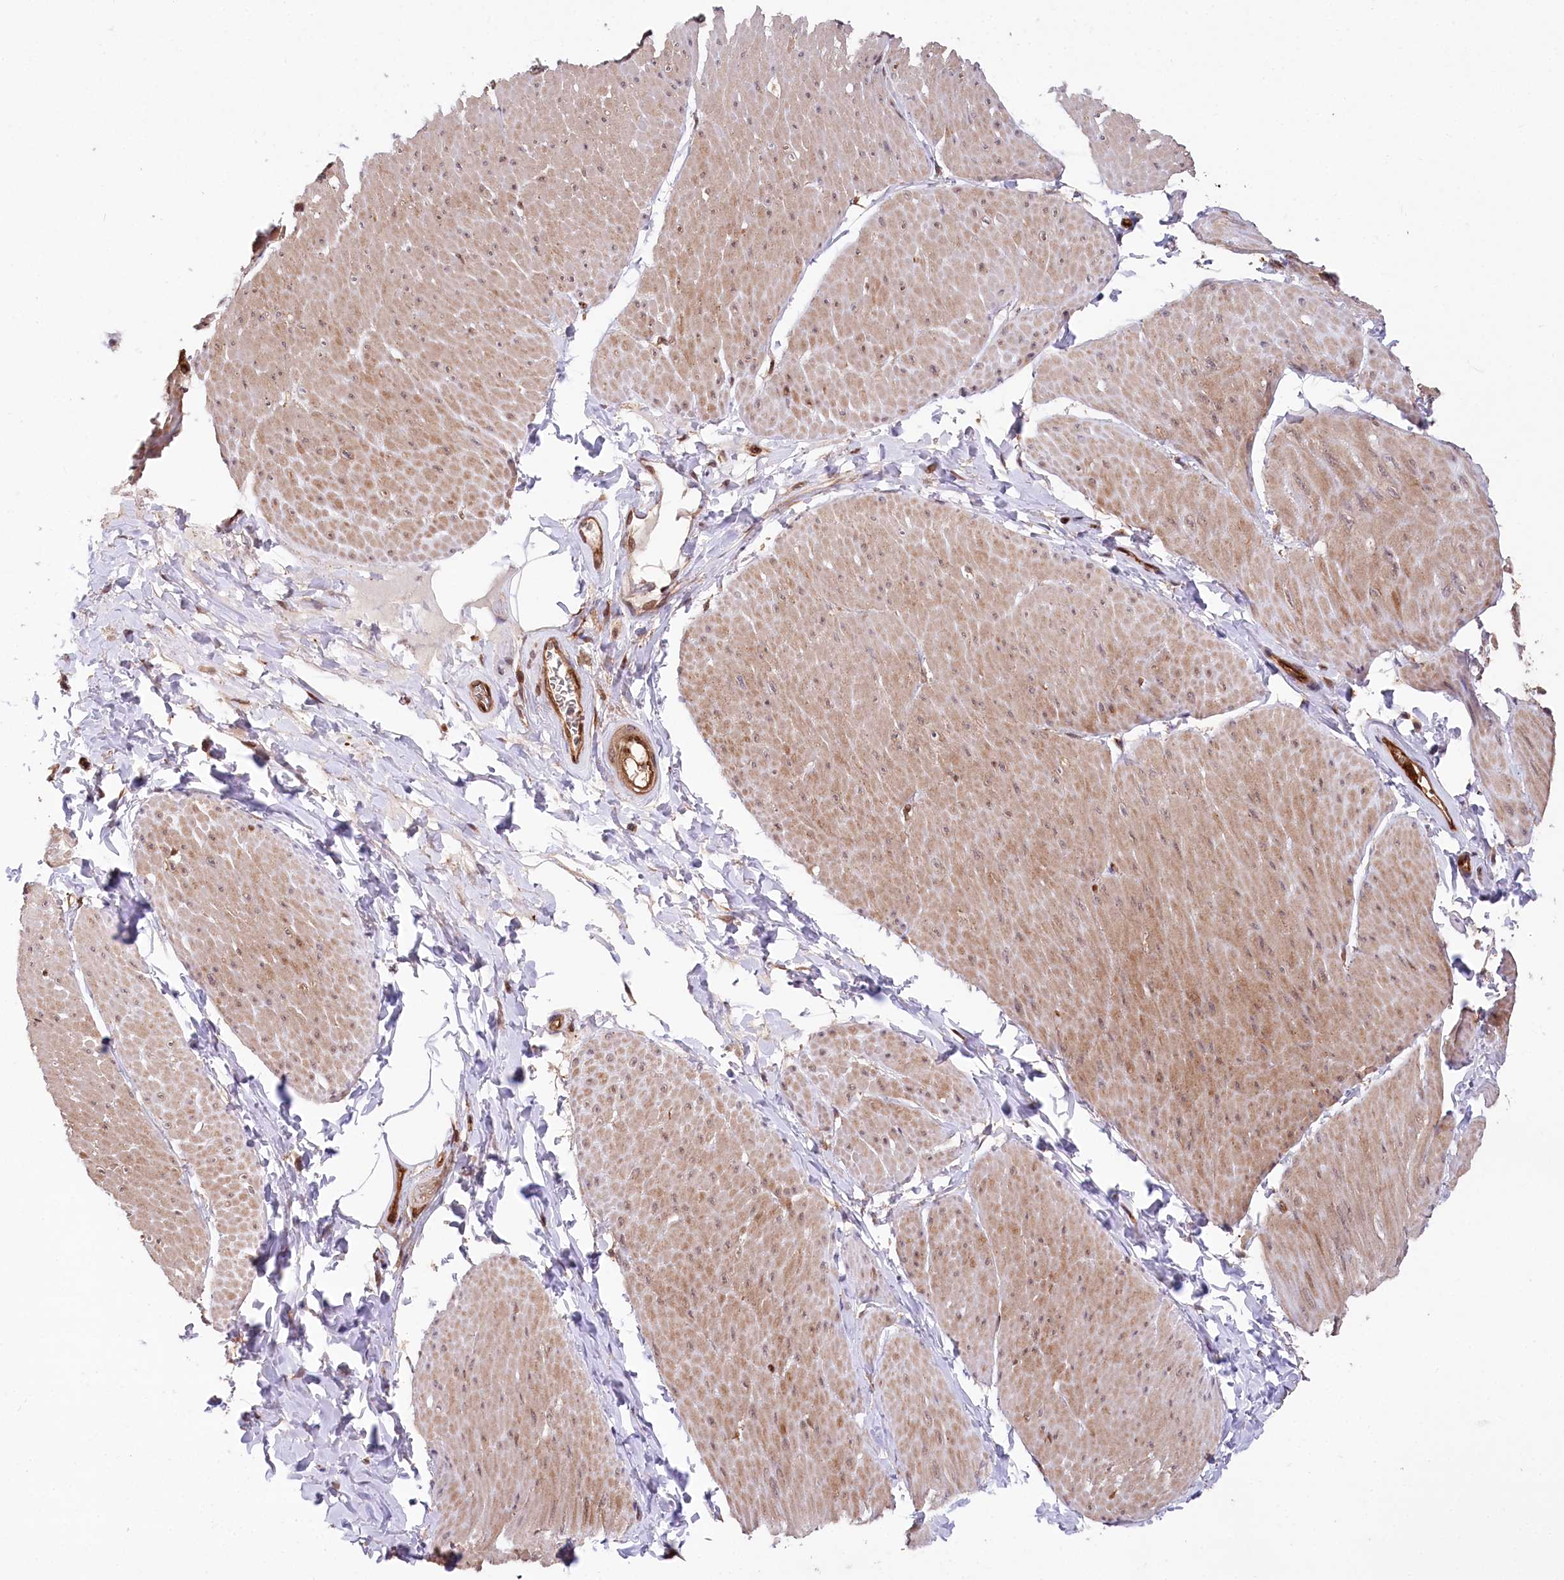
{"staining": {"intensity": "moderate", "quantity": ">75%", "location": "cytoplasmic/membranous"}, "tissue": "smooth muscle", "cell_type": "Smooth muscle cells", "image_type": "normal", "snomed": [{"axis": "morphology", "description": "Urothelial carcinoma, High grade"}, {"axis": "topography", "description": "Urinary bladder"}], "caption": "IHC histopathology image of unremarkable smooth muscle stained for a protein (brown), which exhibits medium levels of moderate cytoplasmic/membranous expression in about >75% of smooth muscle cells.", "gene": "LSG1", "patient": {"sex": "male", "age": 46}}